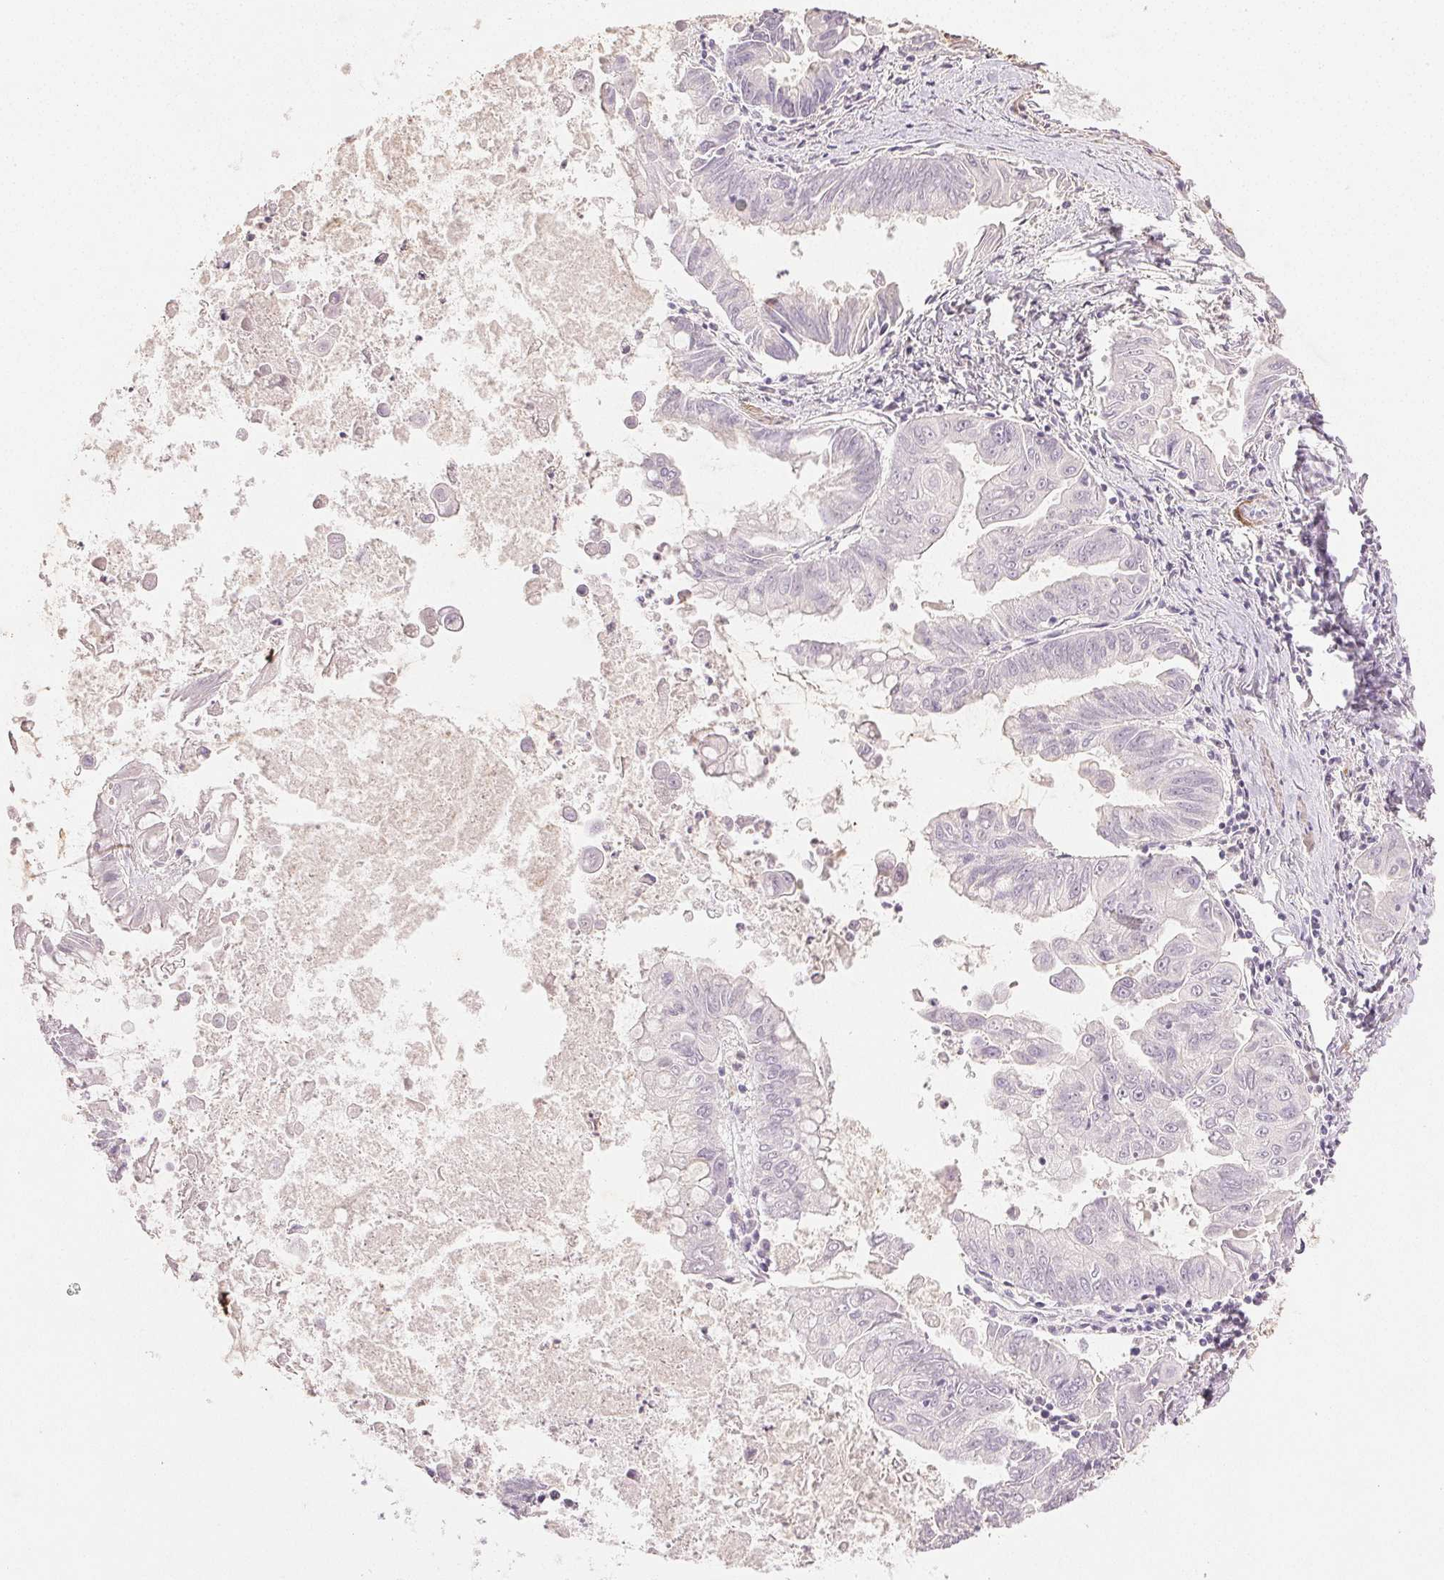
{"staining": {"intensity": "negative", "quantity": "none", "location": "none"}, "tissue": "stomach cancer", "cell_type": "Tumor cells", "image_type": "cancer", "snomed": [{"axis": "morphology", "description": "Adenocarcinoma, NOS"}, {"axis": "topography", "description": "Stomach, upper"}], "caption": "This is an immunohistochemistry photomicrograph of adenocarcinoma (stomach). There is no staining in tumor cells.", "gene": "SMTN", "patient": {"sex": "male", "age": 80}}